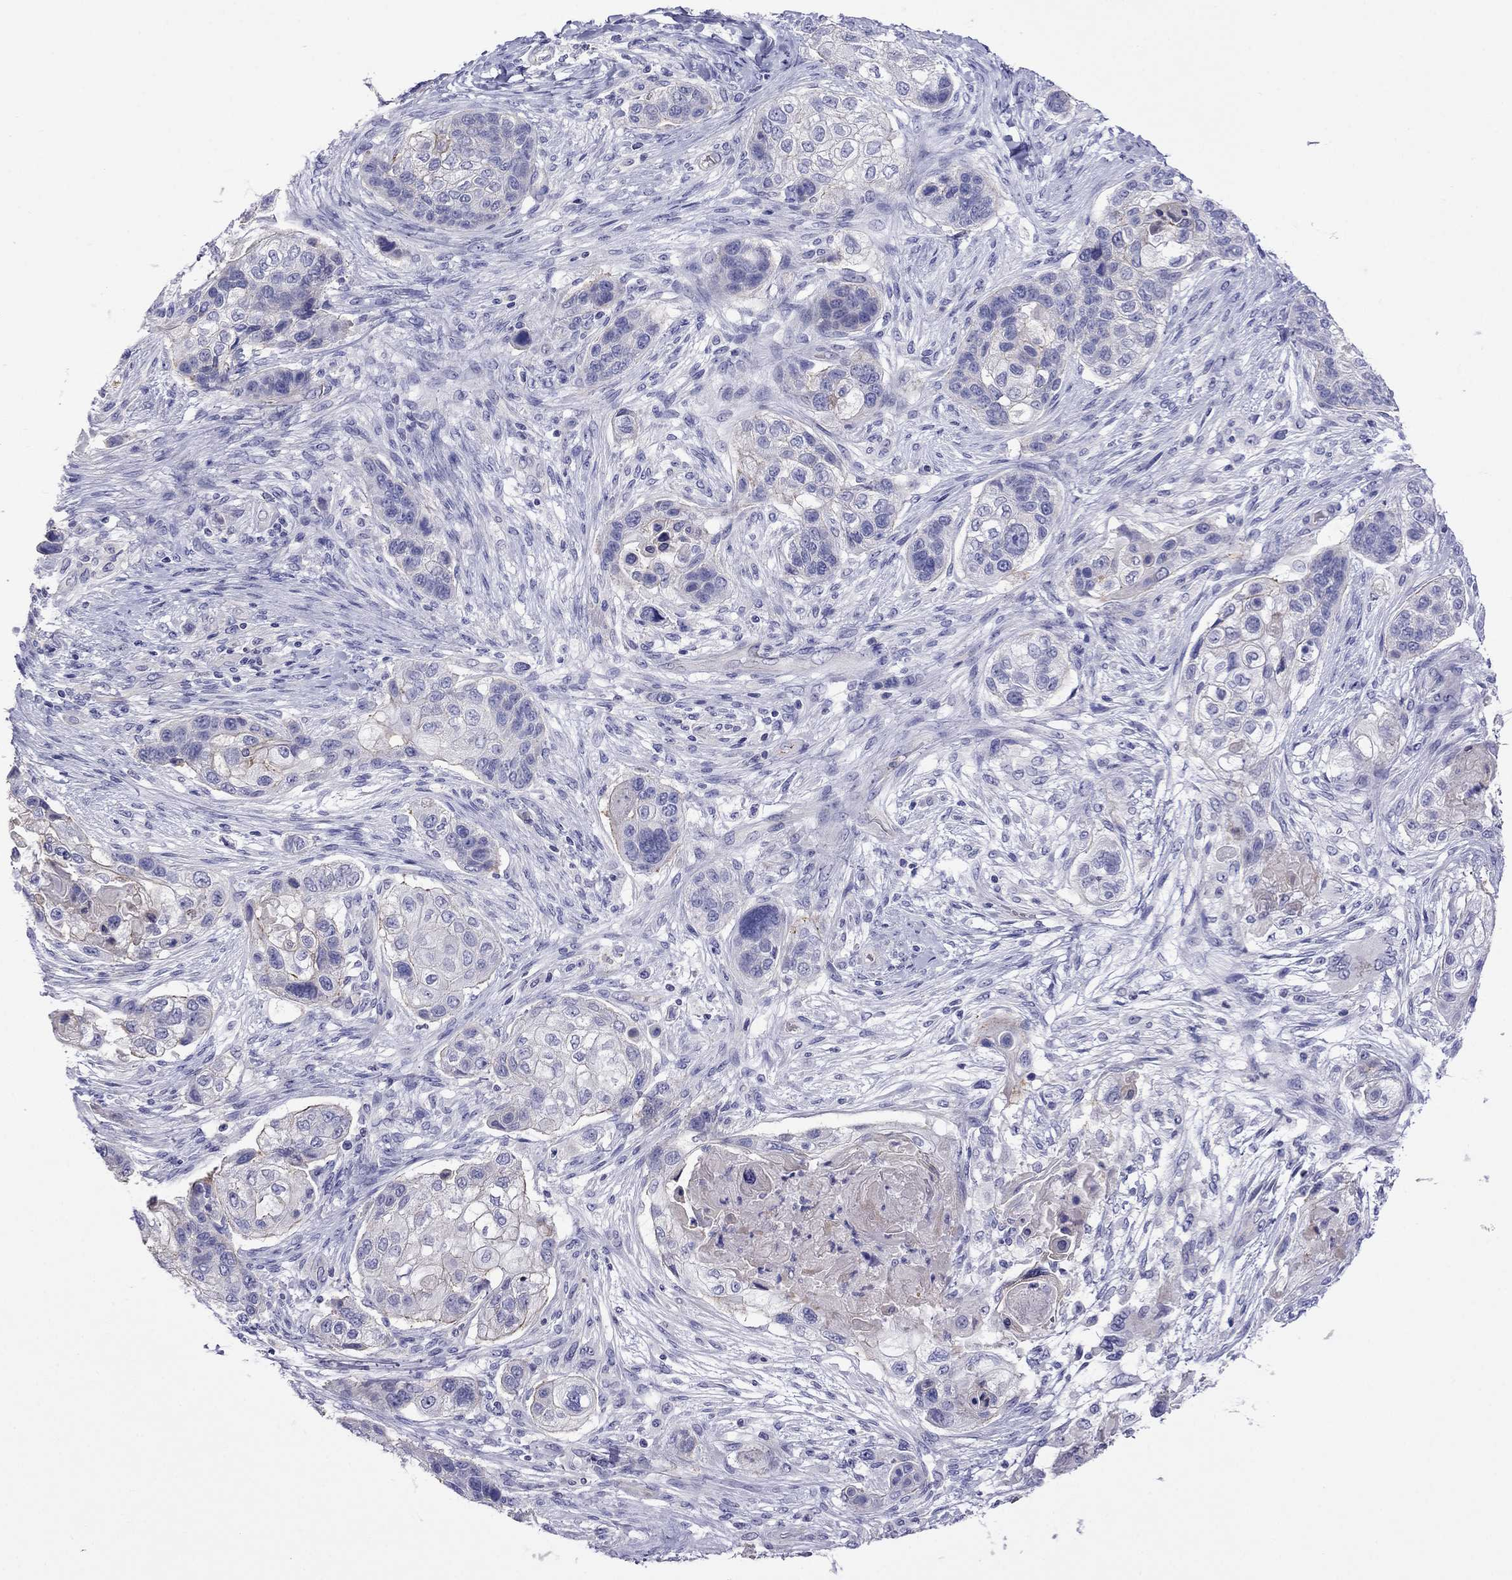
{"staining": {"intensity": "negative", "quantity": "none", "location": "none"}, "tissue": "lung cancer", "cell_type": "Tumor cells", "image_type": "cancer", "snomed": [{"axis": "morphology", "description": "Squamous cell carcinoma, NOS"}, {"axis": "topography", "description": "Lung"}], "caption": "A high-resolution histopathology image shows immunohistochemistry staining of lung squamous cell carcinoma, which demonstrates no significant positivity in tumor cells.", "gene": "STAR", "patient": {"sex": "male", "age": 69}}